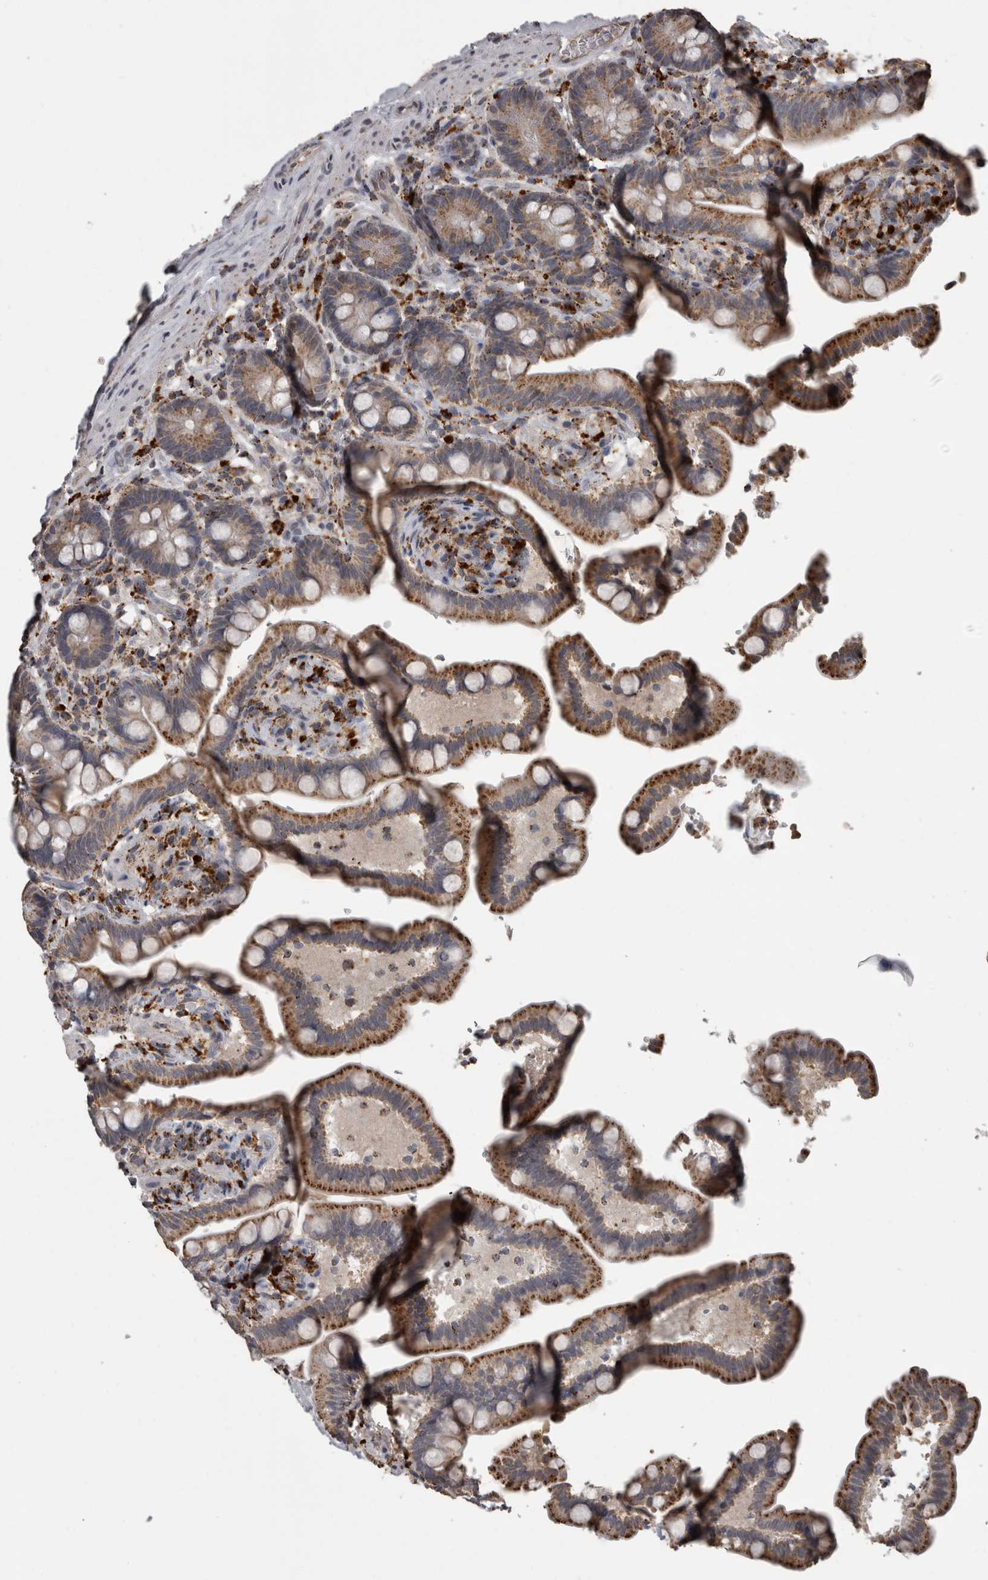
{"staining": {"intensity": "negative", "quantity": "none", "location": "none"}, "tissue": "colon", "cell_type": "Endothelial cells", "image_type": "normal", "snomed": [{"axis": "morphology", "description": "Normal tissue, NOS"}, {"axis": "topography", "description": "Smooth muscle"}, {"axis": "topography", "description": "Colon"}], "caption": "Immunohistochemical staining of normal colon exhibits no significant staining in endothelial cells.", "gene": "NAAA", "patient": {"sex": "male", "age": 73}}